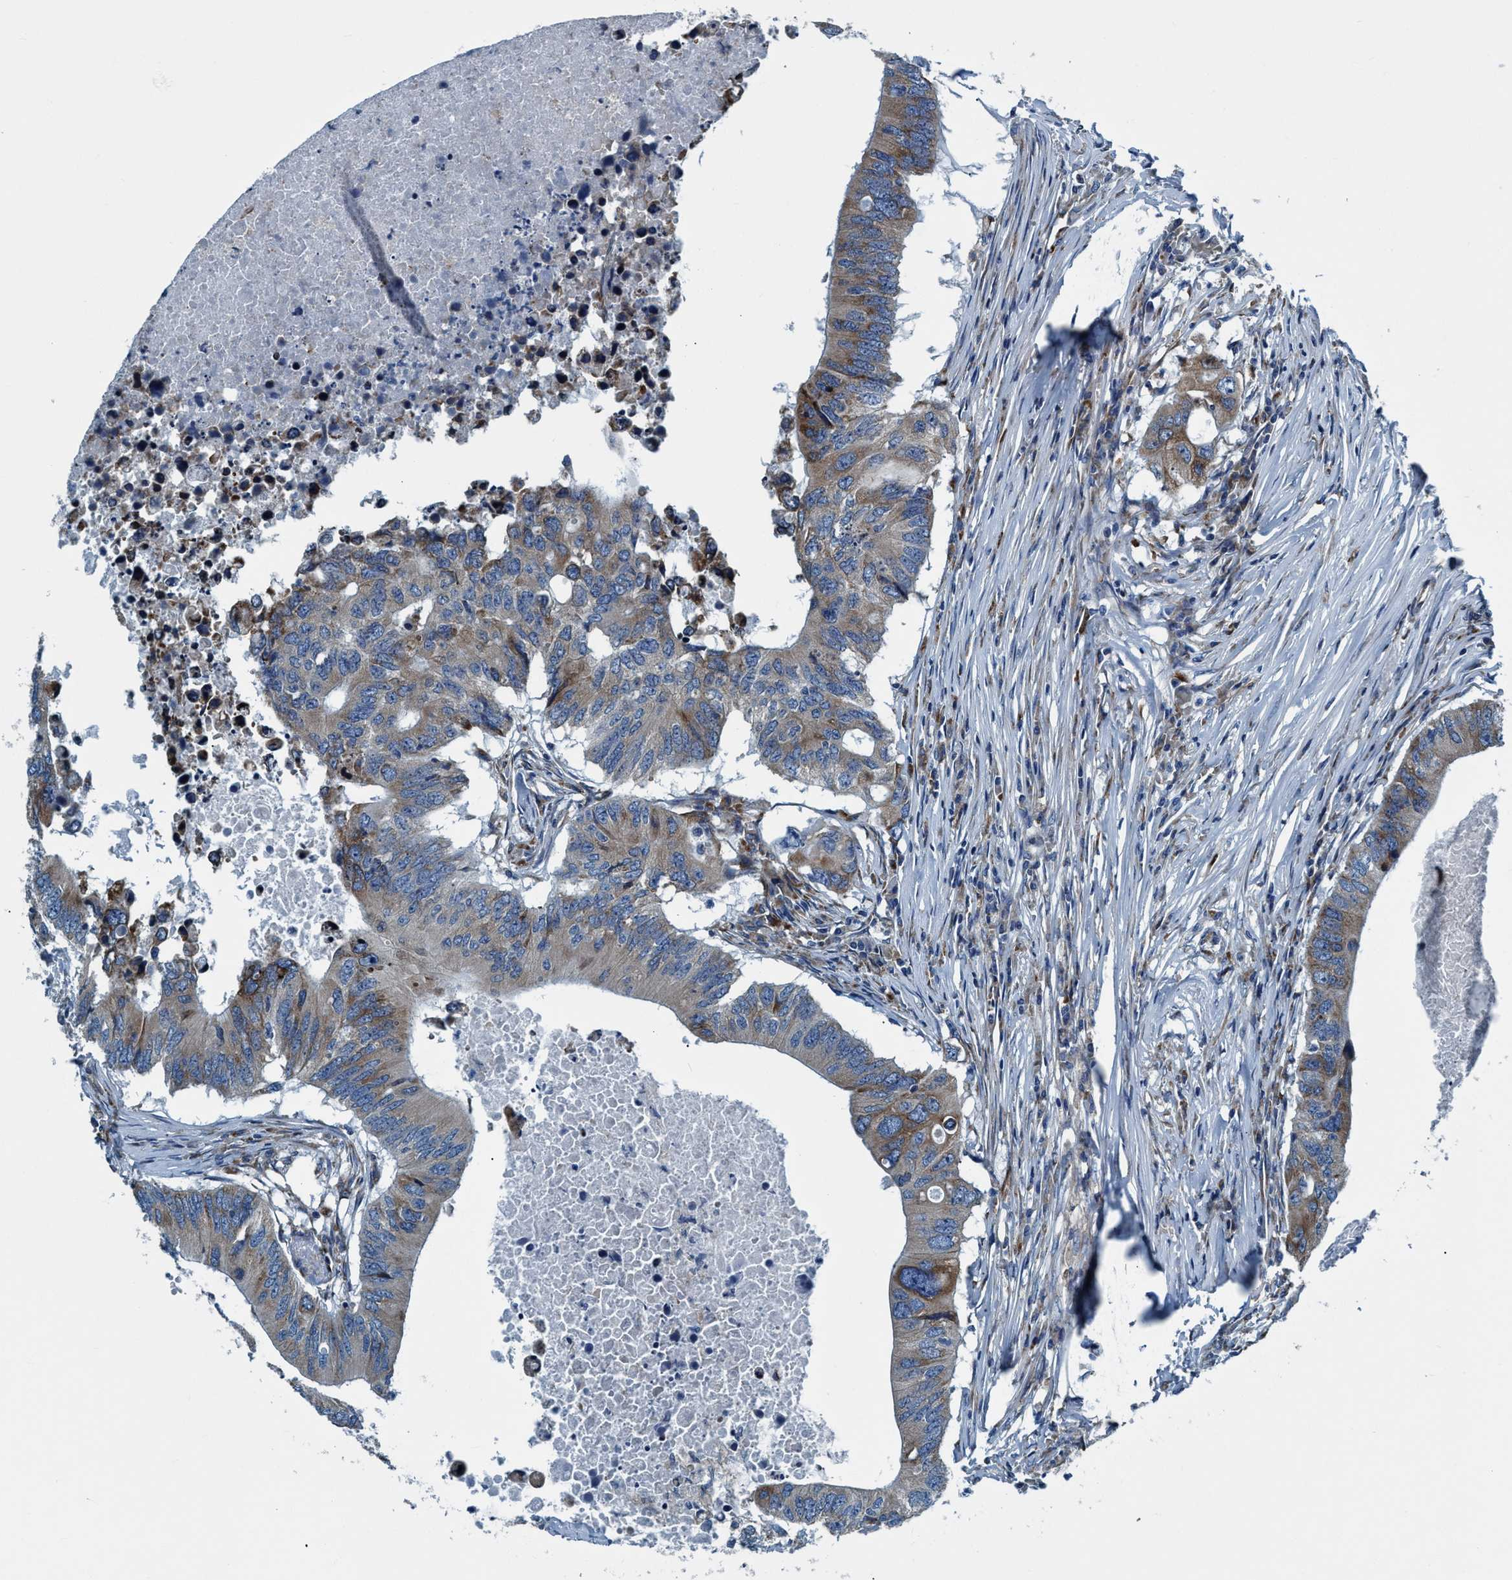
{"staining": {"intensity": "weak", "quantity": "25%-75%", "location": "cytoplasmic/membranous"}, "tissue": "colorectal cancer", "cell_type": "Tumor cells", "image_type": "cancer", "snomed": [{"axis": "morphology", "description": "Adenocarcinoma, NOS"}, {"axis": "topography", "description": "Colon"}], "caption": "Immunohistochemistry staining of colorectal cancer, which shows low levels of weak cytoplasmic/membranous staining in approximately 25%-75% of tumor cells indicating weak cytoplasmic/membranous protein positivity. The staining was performed using DAB (brown) for protein detection and nuclei were counterstained in hematoxylin (blue).", "gene": "ARMC9", "patient": {"sex": "male", "age": 71}}